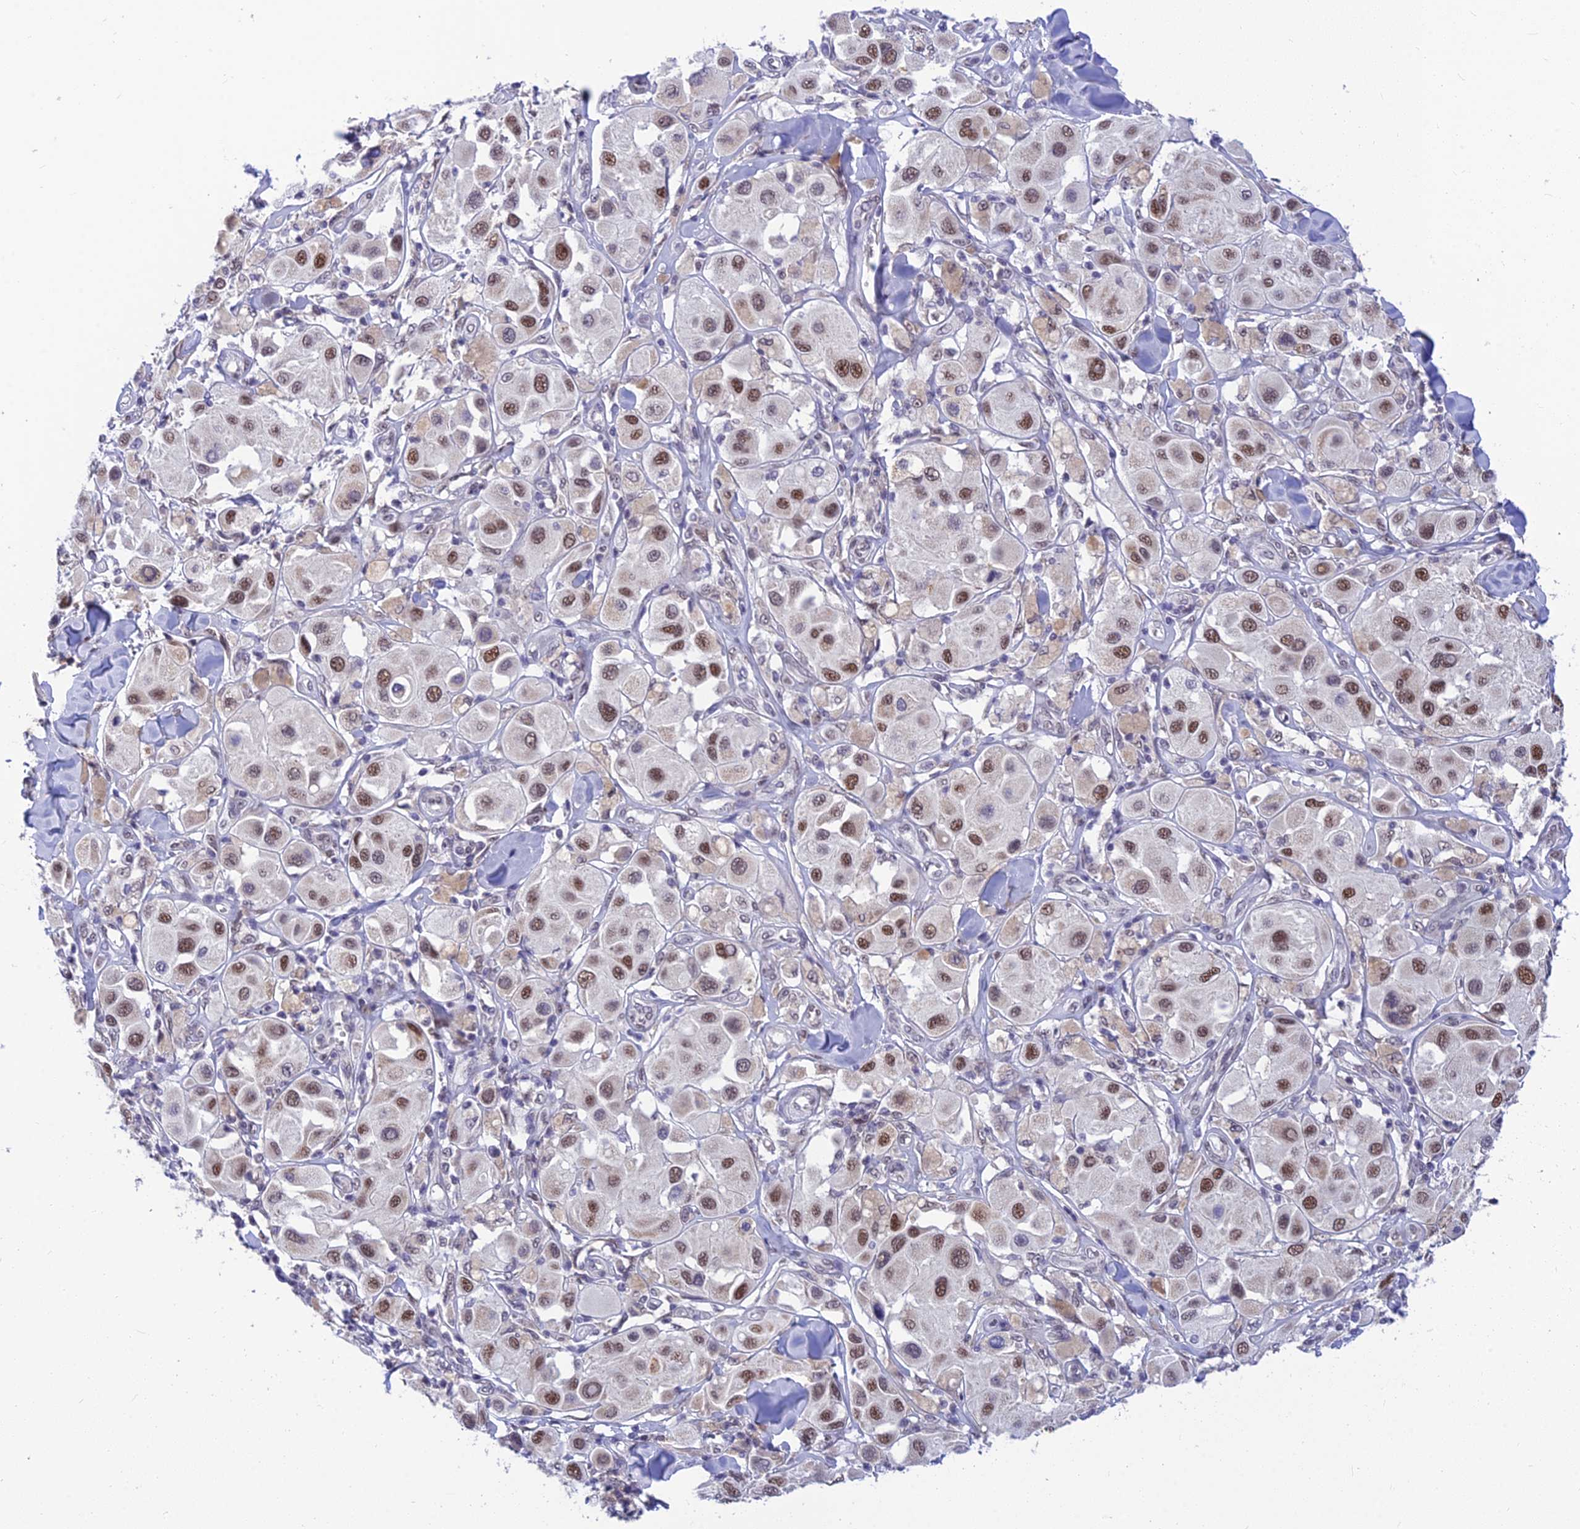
{"staining": {"intensity": "moderate", "quantity": ">75%", "location": "nuclear"}, "tissue": "melanoma", "cell_type": "Tumor cells", "image_type": "cancer", "snomed": [{"axis": "morphology", "description": "Malignant melanoma, Metastatic site"}, {"axis": "topography", "description": "Skin"}], "caption": "Protein expression analysis of malignant melanoma (metastatic site) exhibits moderate nuclear positivity in about >75% of tumor cells.", "gene": "C2orf49", "patient": {"sex": "male", "age": 41}}